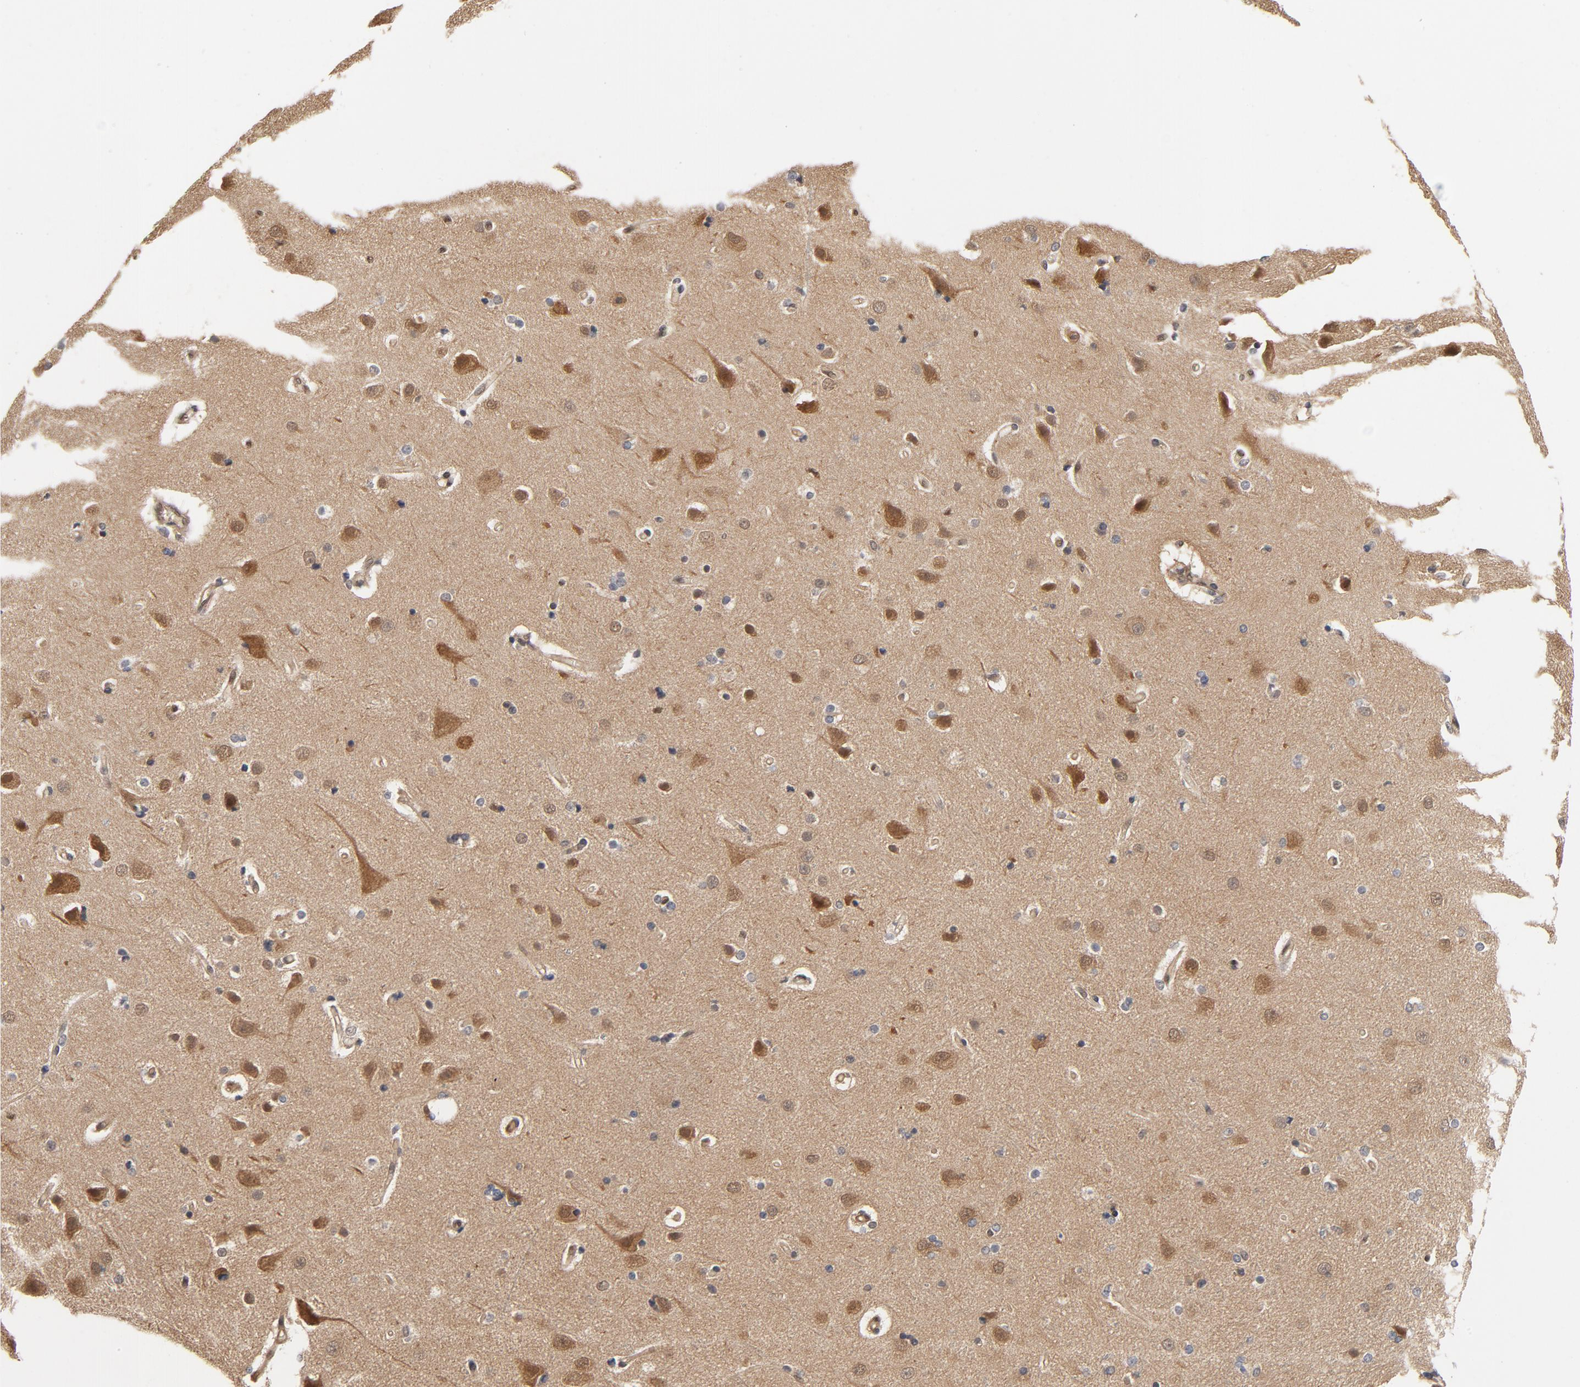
{"staining": {"intensity": "weak", "quantity": "25%-75%", "location": "cytoplasmic/membranous"}, "tissue": "cerebral cortex", "cell_type": "Endothelial cells", "image_type": "normal", "snomed": [{"axis": "morphology", "description": "Normal tissue, NOS"}, {"axis": "topography", "description": "Cerebral cortex"}], "caption": "Human cerebral cortex stained for a protein (brown) exhibits weak cytoplasmic/membranous positive staining in approximately 25%-75% of endothelial cells.", "gene": "CDC37", "patient": {"sex": "male", "age": 62}}